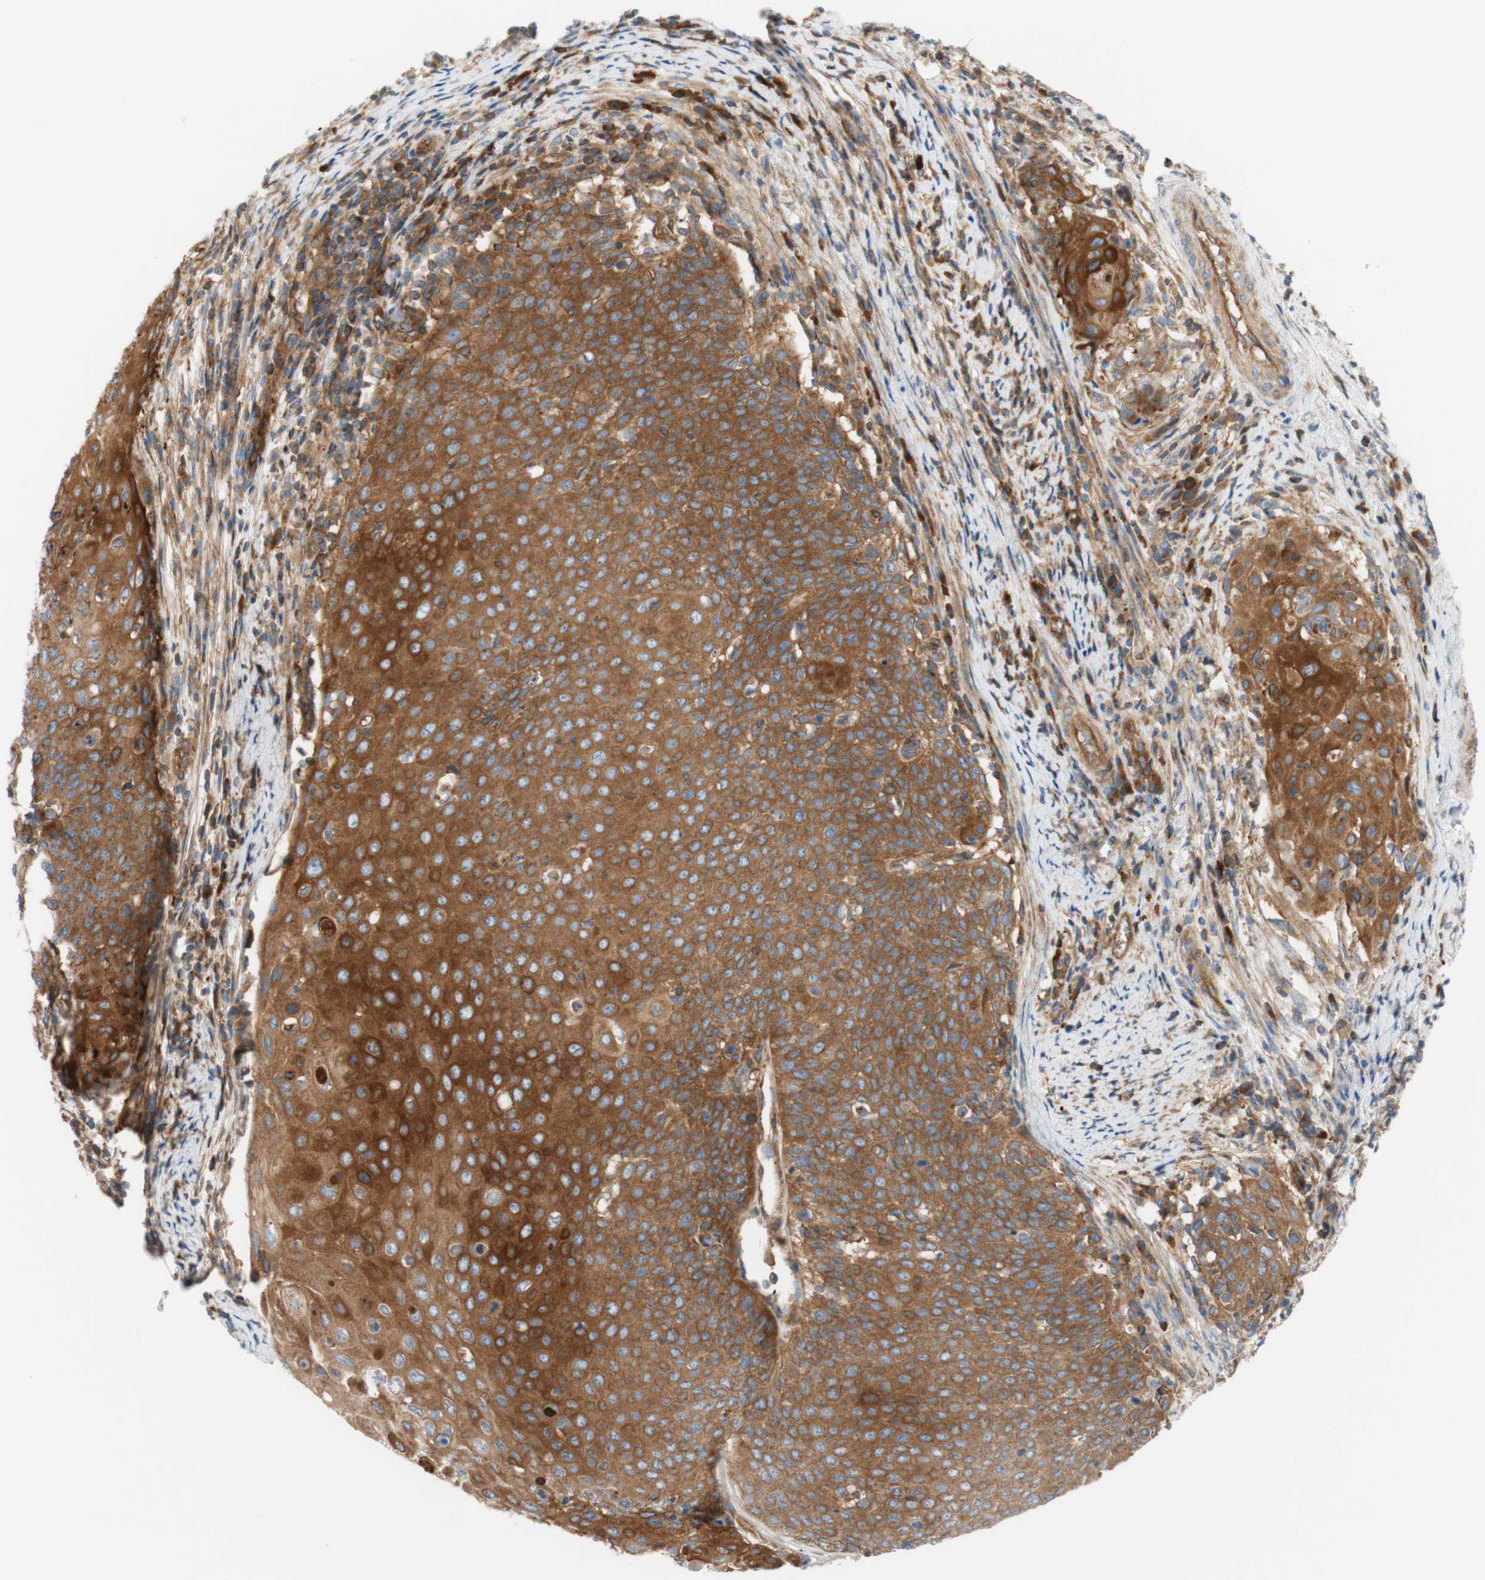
{"staining": {"intensity": "moderate", "quantity": ">75%", "location": "cytoplasmic/membranous"}, "tissue": "cervical cancer", "cell_type": "Tumor cells", "image_type": "cancer", "snomed": [{"axis": "morphology", "description": "Squamous cell carcinoma, NOS"}, {"axis": "topography", "description": "Cervix"}], "caption": "Immunohistochemical staining of human cervical cancer (squamous cell carcinoma) shows moderate cytoplasmic/membranous protein expression in approximately >75% of tumor cells.", "gene": "STOM", "patient": {"sex": "female", "age": 39}}